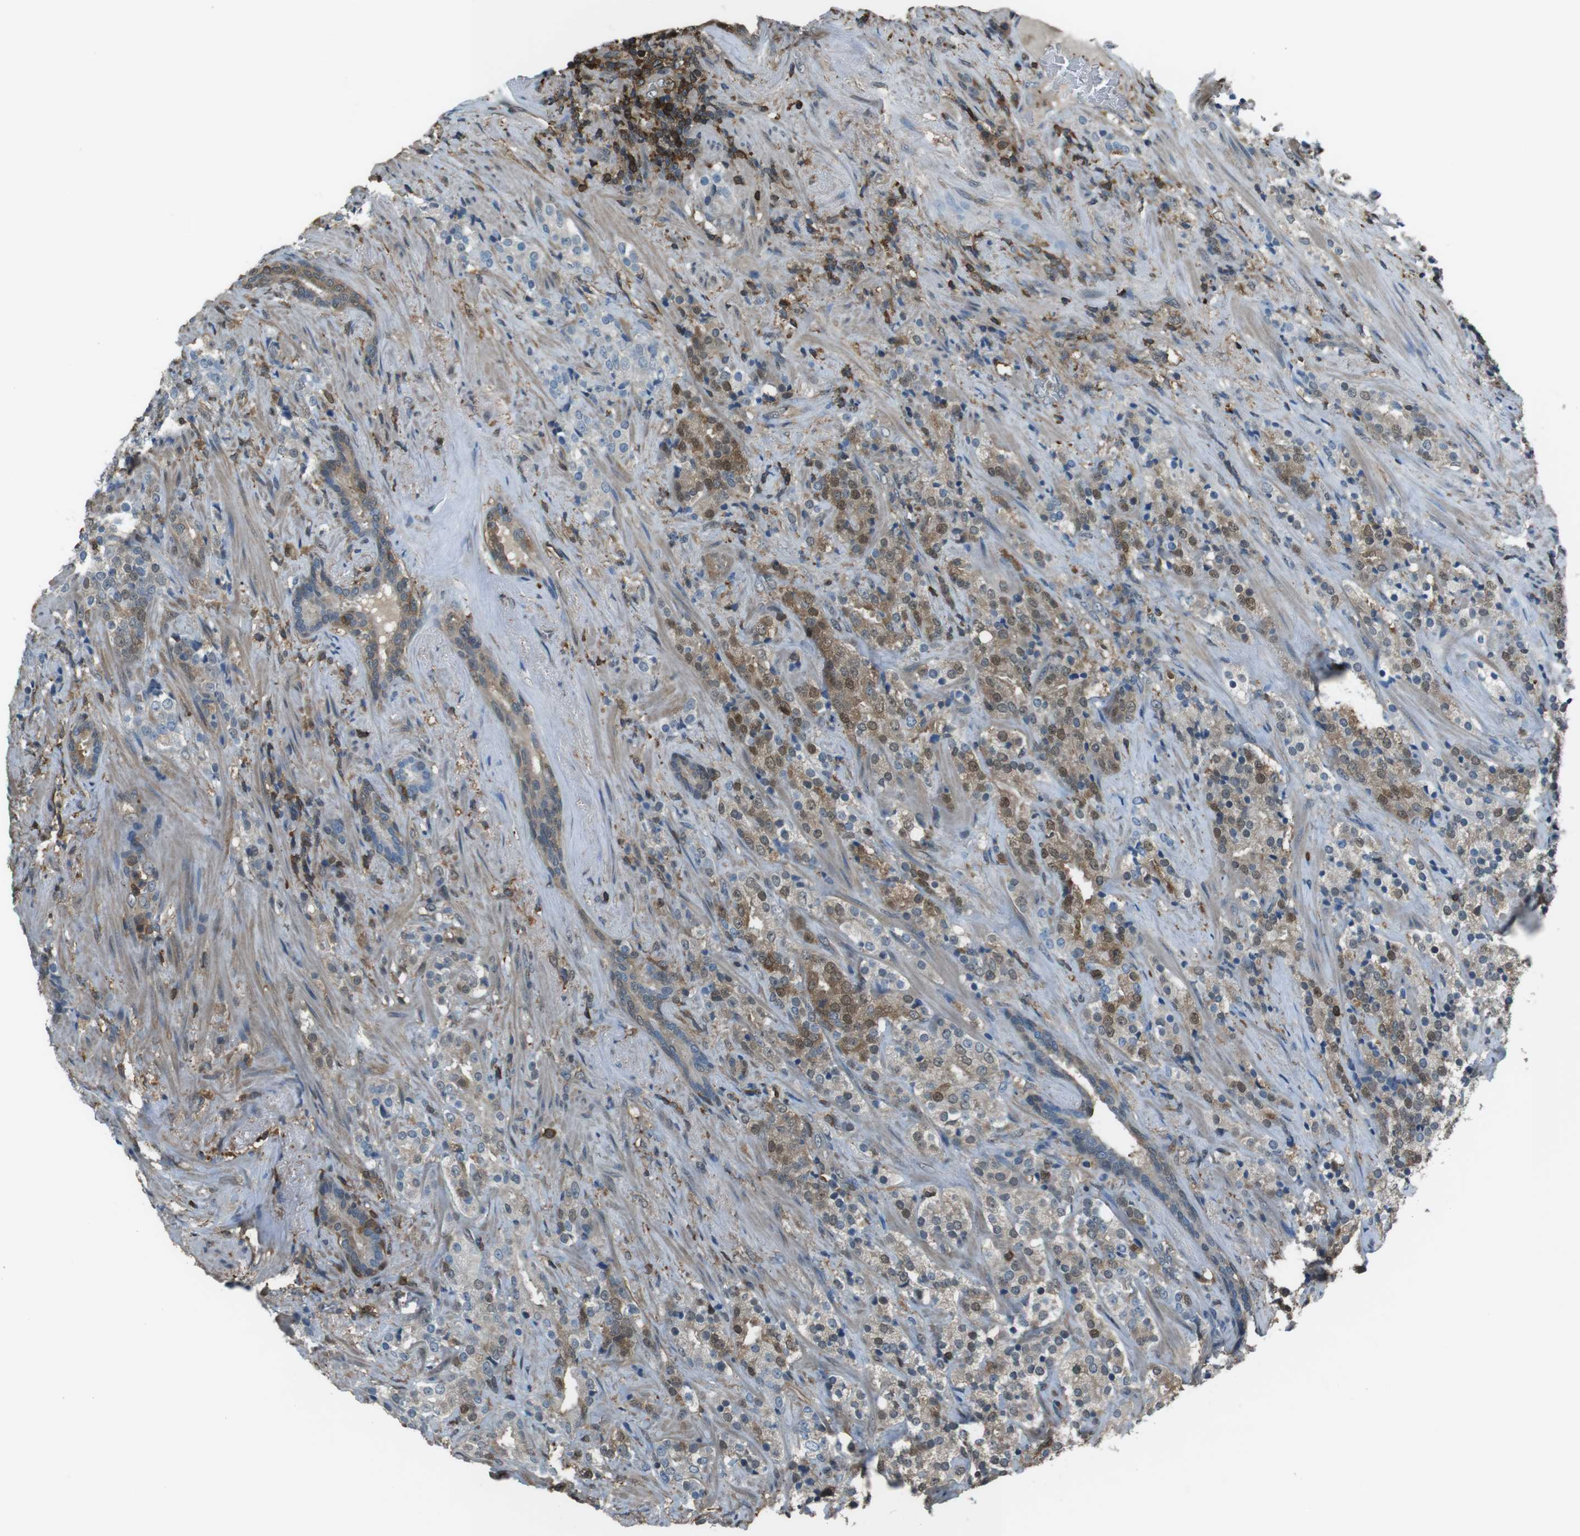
{"staining": {"intensity": "moderate", "quantity": "25%-75%", "location": "cytoplasmic/membranous,nuclear"}, "tissue": "prostate cancer", "cell_type": "Tumor cells", "image_type": "cancer", "snomed": [{"axis": "morphology", "description": "Adenocarcinoma, High grade"}, {"axis": "topography", "description": "Prostate"}], "caption": "IHC (DAB (3,3'-diaminobenzidine)) staining of prostate cancer demonstrates moderate cytoplasmic/membranous and nuclear protein expression in approximately 25%-75% of tumor cells.", "gene": "TWSG1", "patient": {"sex": "male", "age": 71}}